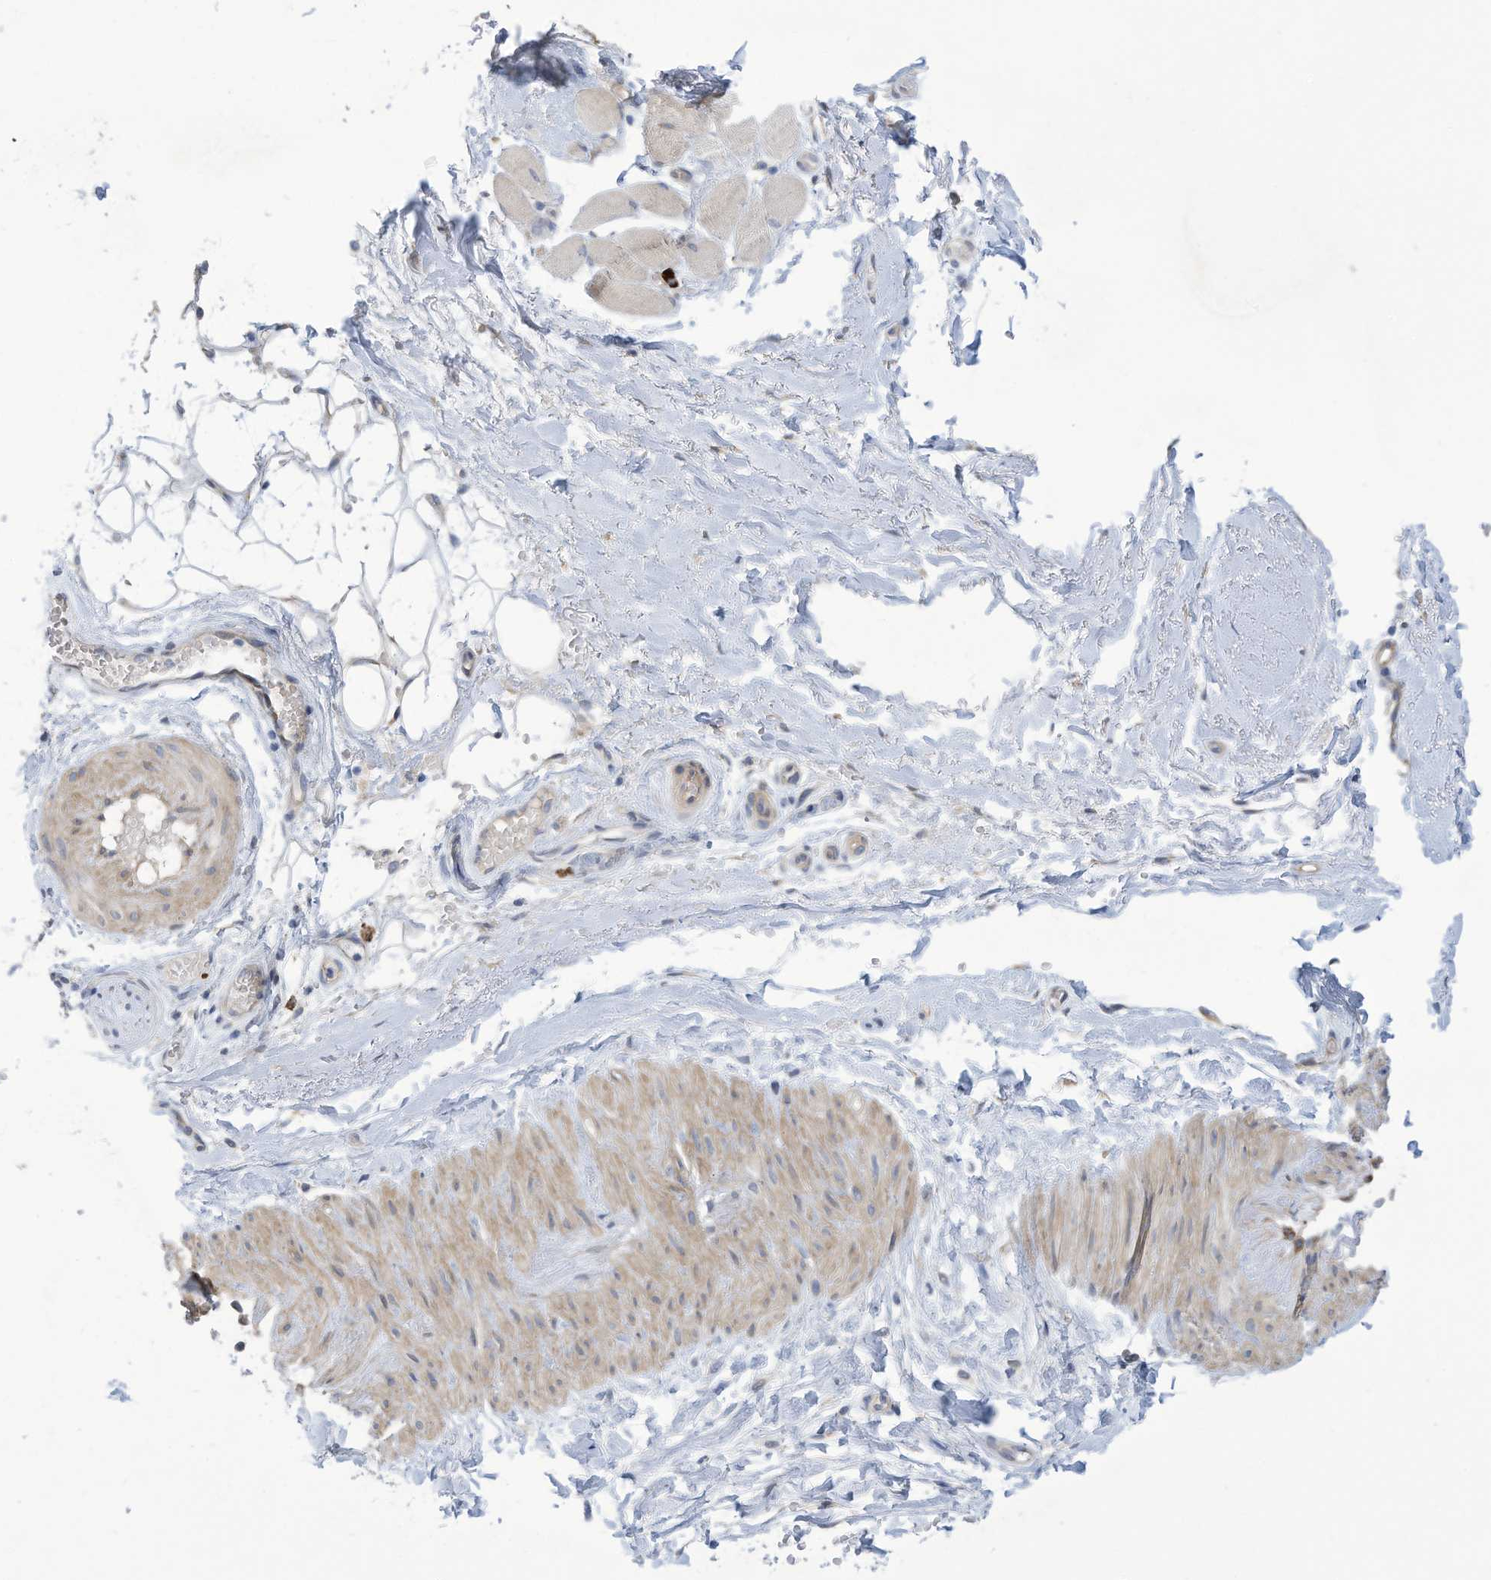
{"staining": {"intensity": "negative", "quantity": "none", "location": "none"}, "tissue": "adipose tissue", "cell_type": "Adipocytes", "image_type": "normal", "snomed": [{"axis": "morphology", "description": "Normal tissue, NOS"}, {"axis": "morphology", "description": "Basal cell carcinoma"}, {"axis": "topography", "description": "Skin"}], "caption": "Adipocytes are negative for brown protein staining in normal adipose tissue. Brightfield microscopy of immunohistochemistry stained with DAB (3,3'-diaminobenzidine) (brown) and hematoxylin (blue), captured at high magnification.", "gene": "ZNF292", "patient": {"sex": "female", "age": 89}}